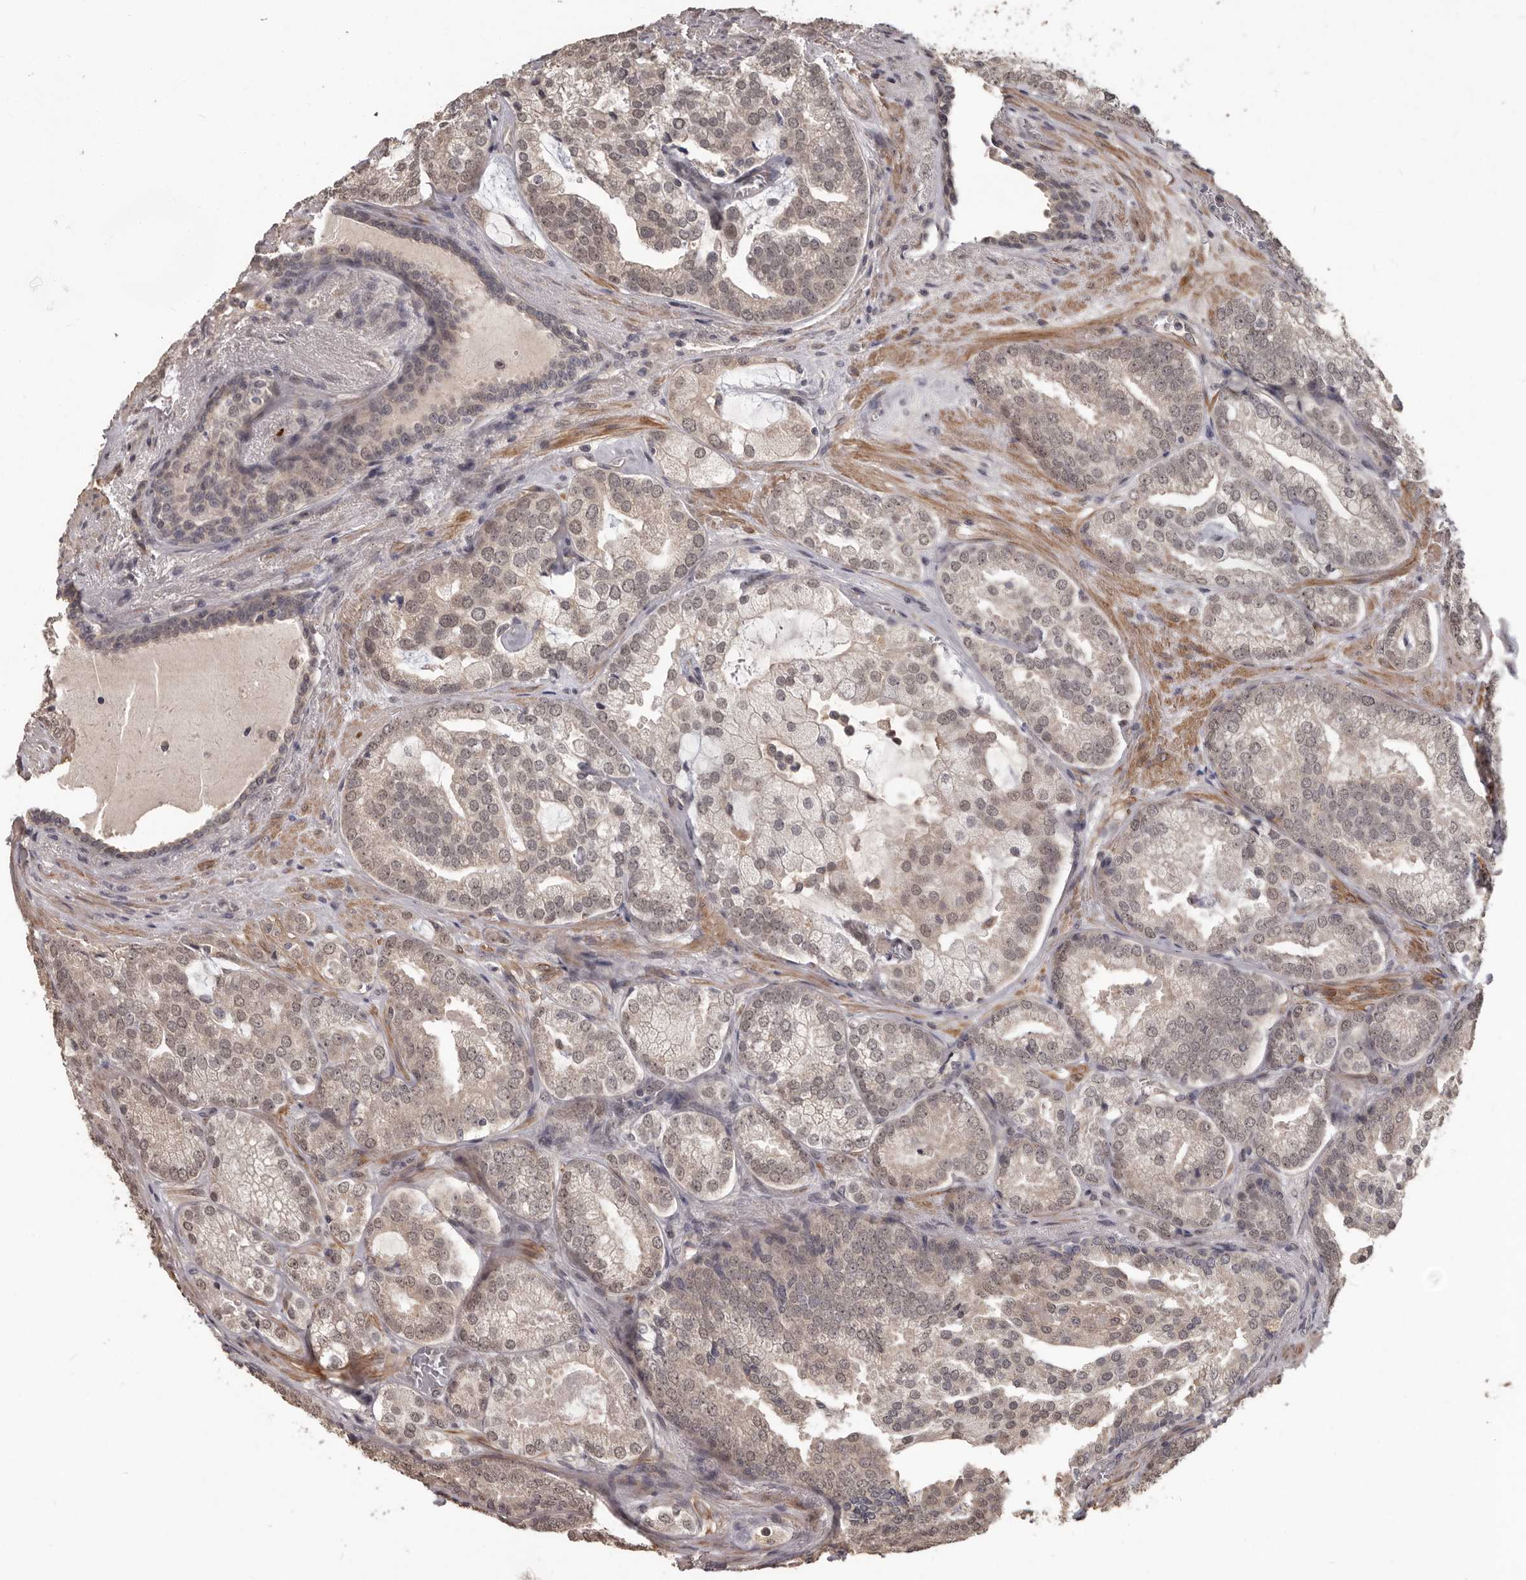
{"staining": {"intensity": "weak", "quantity": ">75%", "location": "nuclear"}, "tissue": "prostate cancer", "cell_type": "Tumor cells", "image_type": "cancer", "snomed": [{"axis": "morphology", "description": "Normal morphology"}, {"axis": "morphology", "description": "Adenocarcinoma, Low grade"}, {"axis": "topography", "description": "Prostate"}], "caption": "Prostate low-grade adenocarcinoma was stained to show a protein in brown. There is low levels of weak nuclear staining in about >75% of tumor cells. Nuclei are stained in blue.", "gene": "ZFP14", "patient": {"sex": "male", "age": 72}}